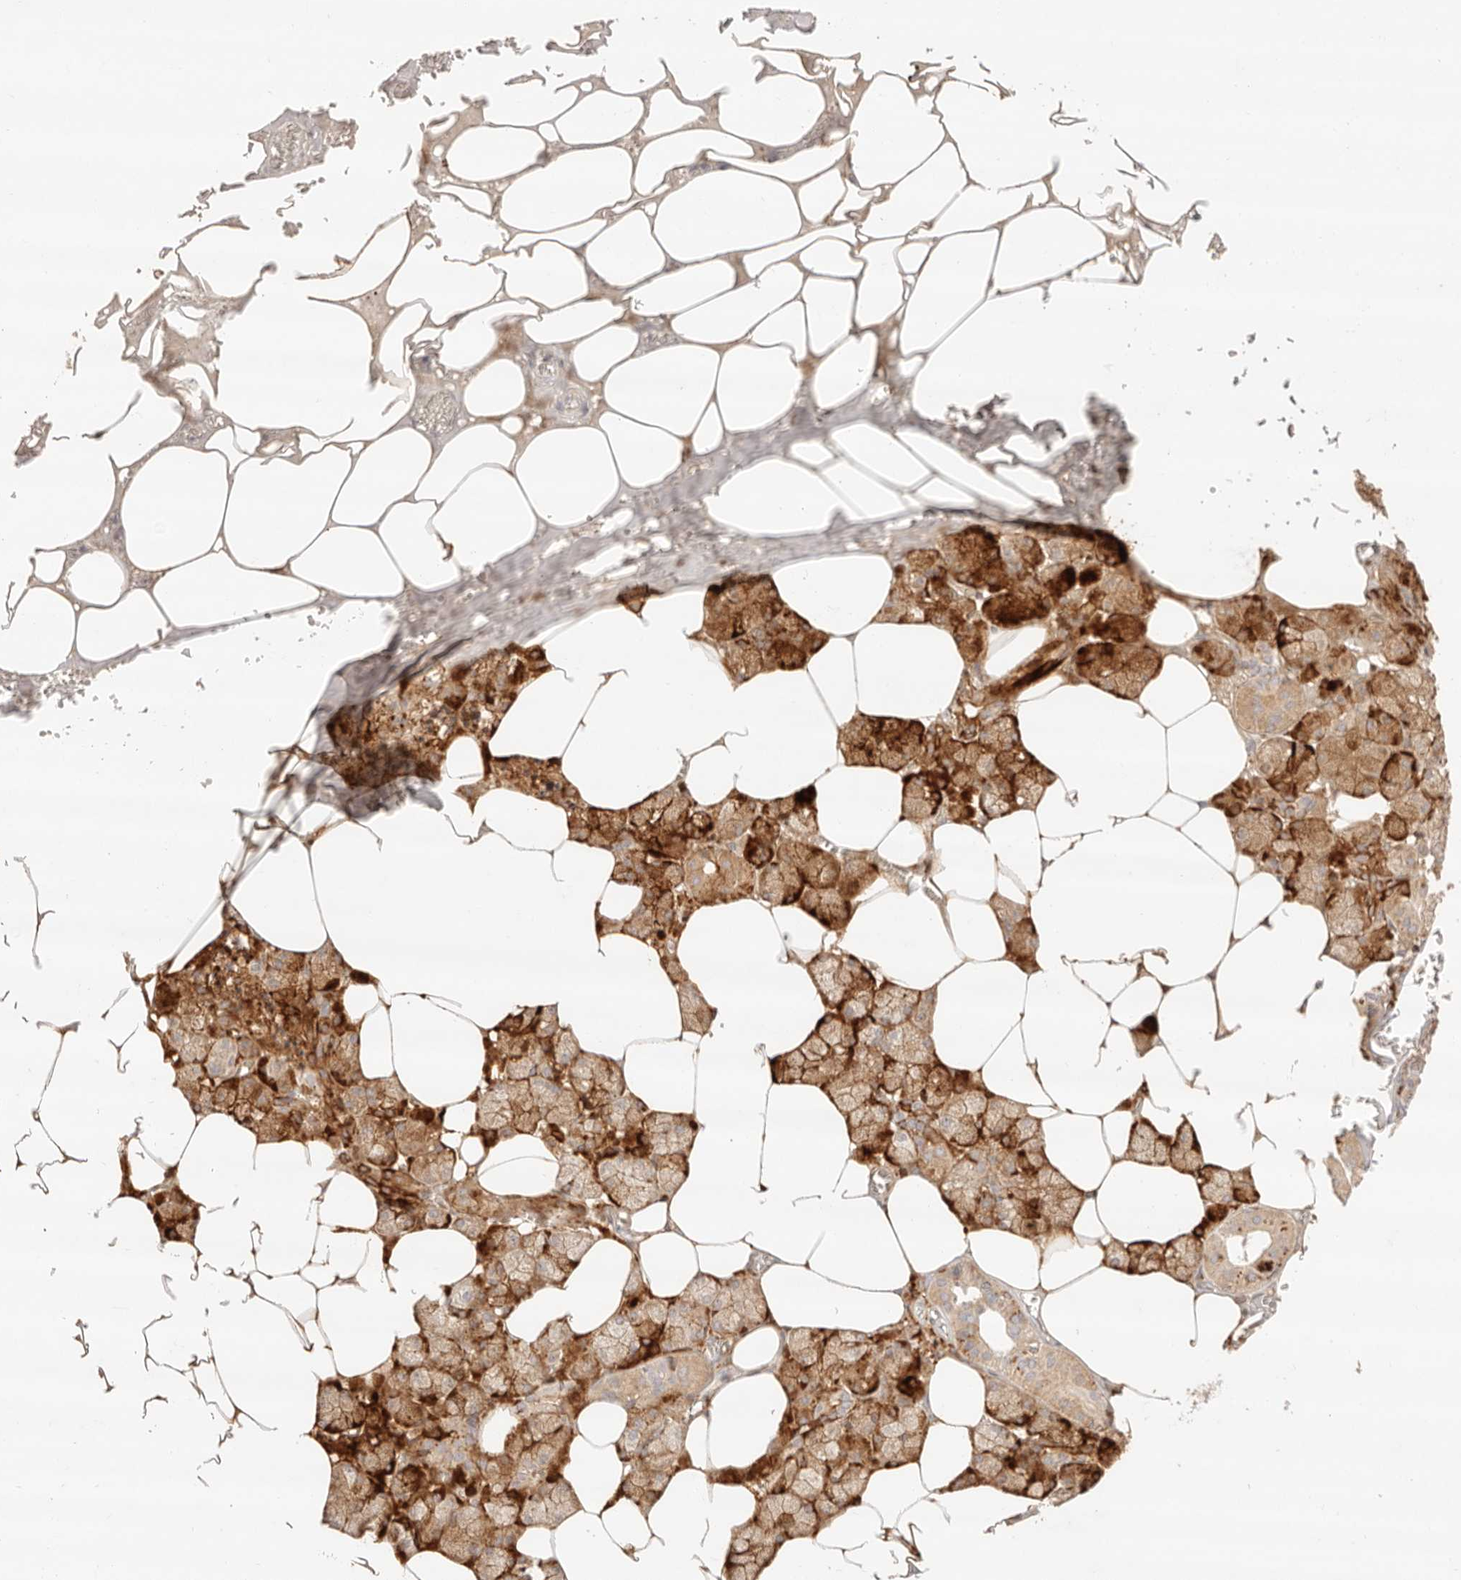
{"staining": {"intensity": "moderate", "quantity": "25%-75%", "location": "cytoplasmic/membranous"}, "tissue": "salivary gland", "cell_type": "Glandular cells", "image_type": "normal", "snomed": [{"axis": "morphology", "description": "Normal tissue, NOS"}, {"axis": "topography", "description": "Salivary gland"}], "caption": "IHC micrograph of benign salivary gland: human salivary gland stained using IHC shows medium levels of moderate protein expression localized specifically in the cytoplasmic/membranous of glandular cells, appearing as a cytoplasmic/membranous brown color.", "gene": "GPR156", "patient": {"sex": "male", "age": 62}}